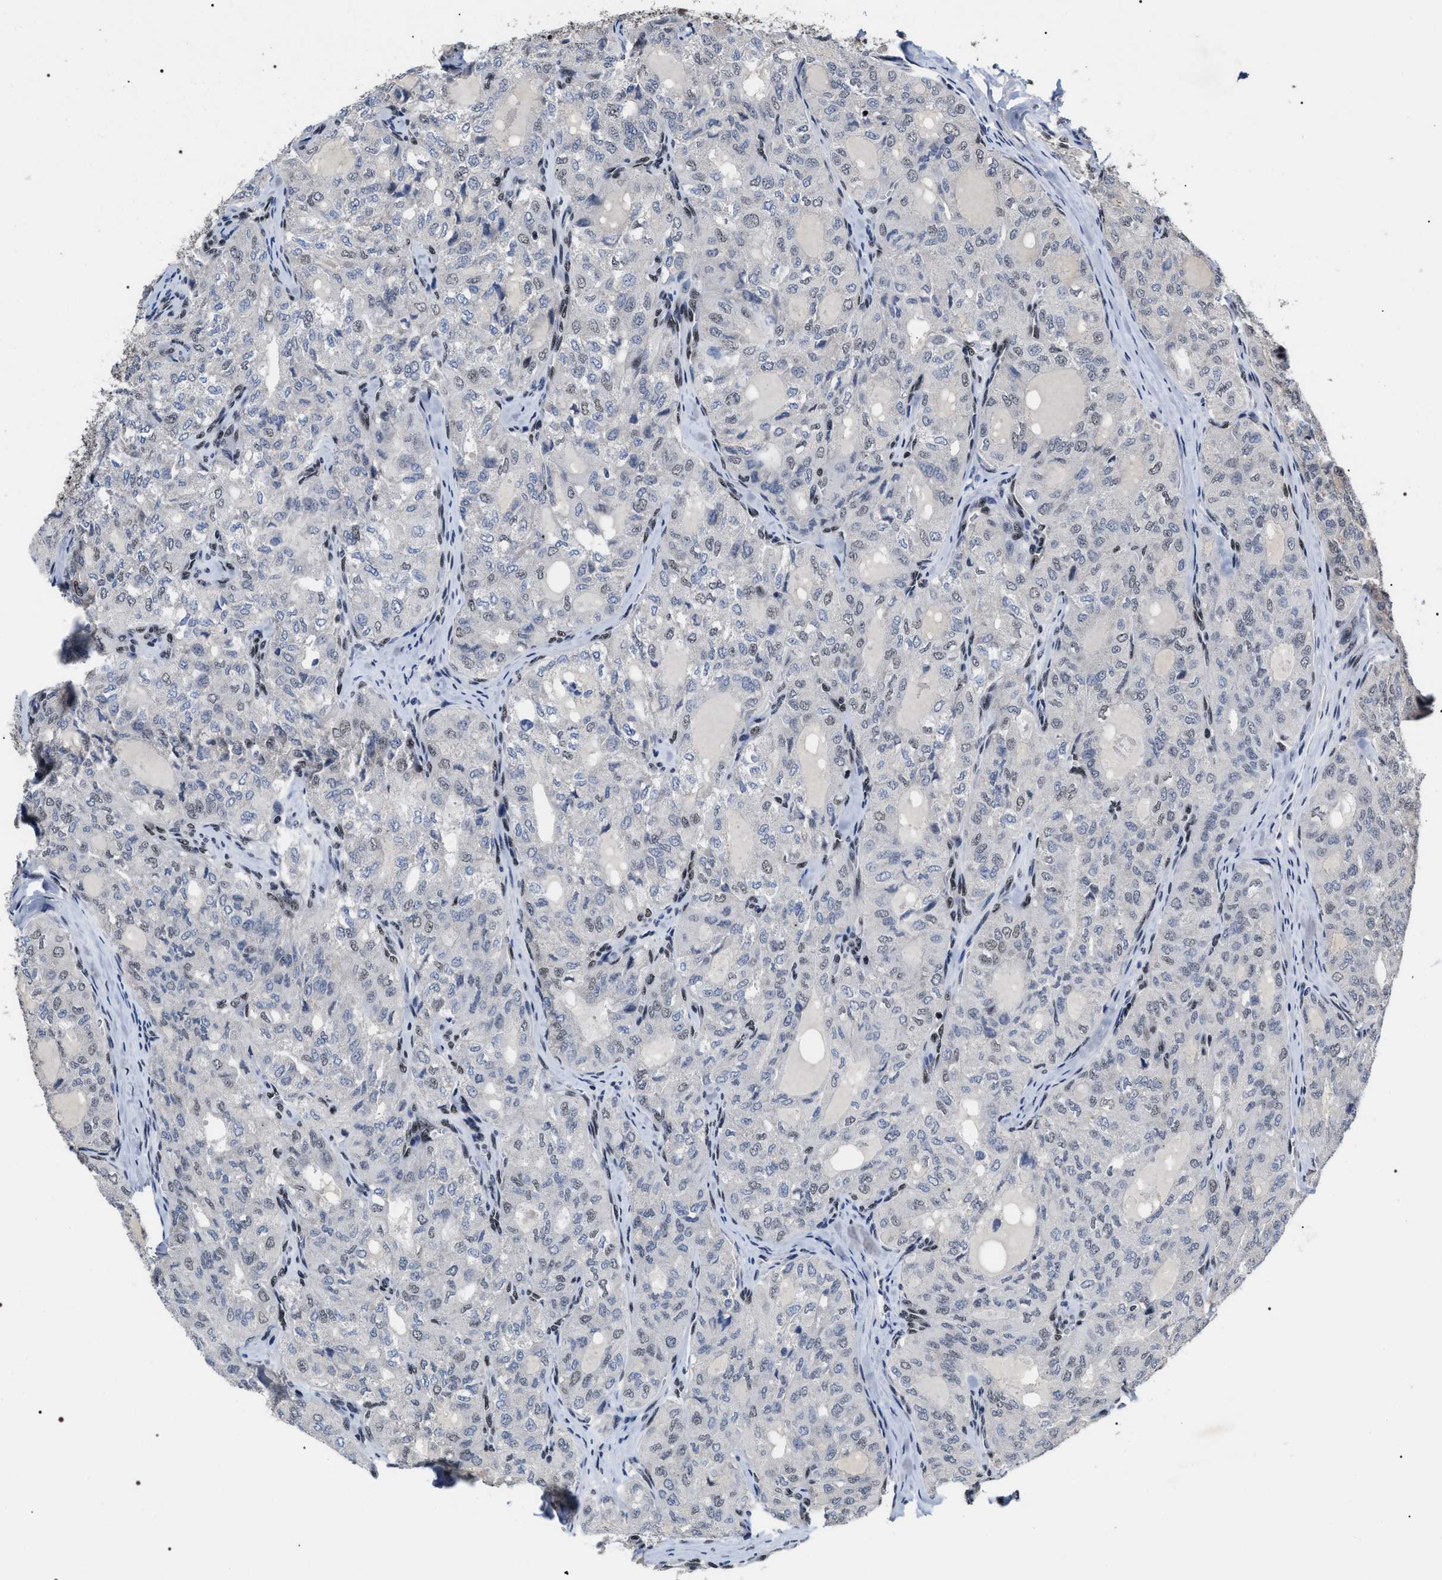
{"staining": {"intensity": "weak", "quantity": "<25%", "location": "nuclear"}, "tissue": "thyroid cancer", "cell_type": "Tumor cells", "image_type": "cancer", "snomed": [{"axis": "morphology", "description": "Follicular adenoma carcinoma, NOS"}, {"axis": "topography", "description": "Thyroid gland"}], "caption": "A micrograph of human thyroid follicular adenoma carcinoma is negative for staining in tumor cells.", "gene": "RRP1B", "patient": {"sex": "male", "age": 75}}